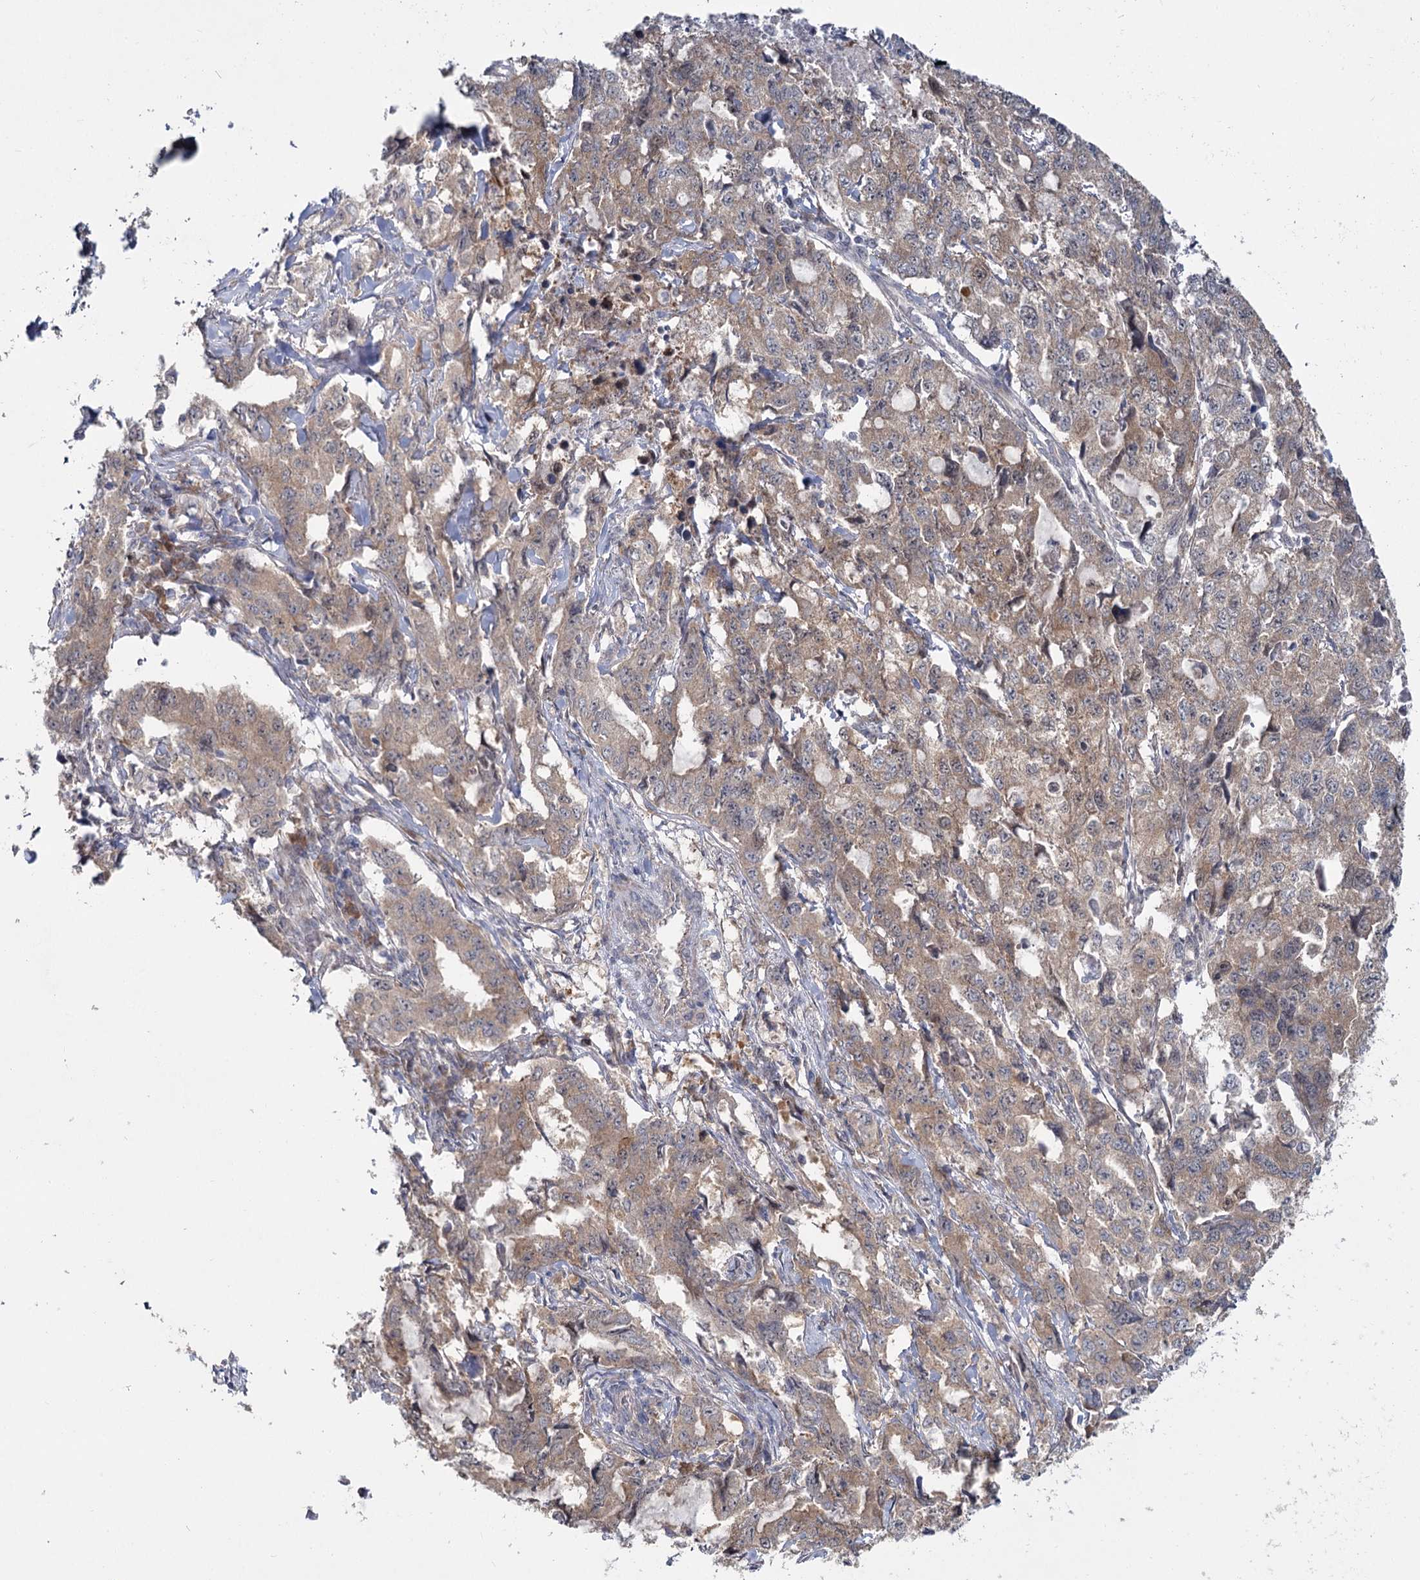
{"staining": {"intensity": "weak", "quantity": "25%-75%", "location": "cytoplasmic/membranous"}, "tissue": "lung cancer", "cell_type": "Tumor cells", "image_type": "cancer", "snomed": [{"axis": "morphology", "description": "Adenocarcinoma, NOS"}, {"axis": "topography", "description": "Lung"}], "caption": "High-magnification brightfield microscopy of adenocarcinoma (lung) stained with DAB (3,3'-diaminobenzidine) (brown) and counterstained with hematoxylin (blue). tumor cells exhibit weak cytoplasmic/membranous positivity is present in about25%-75% of cells. (Brightfield microscopy of DAB IHC at high magnification).", "gene": "TBC1D9B", "patient": {"sex": "female", "age": 51}}